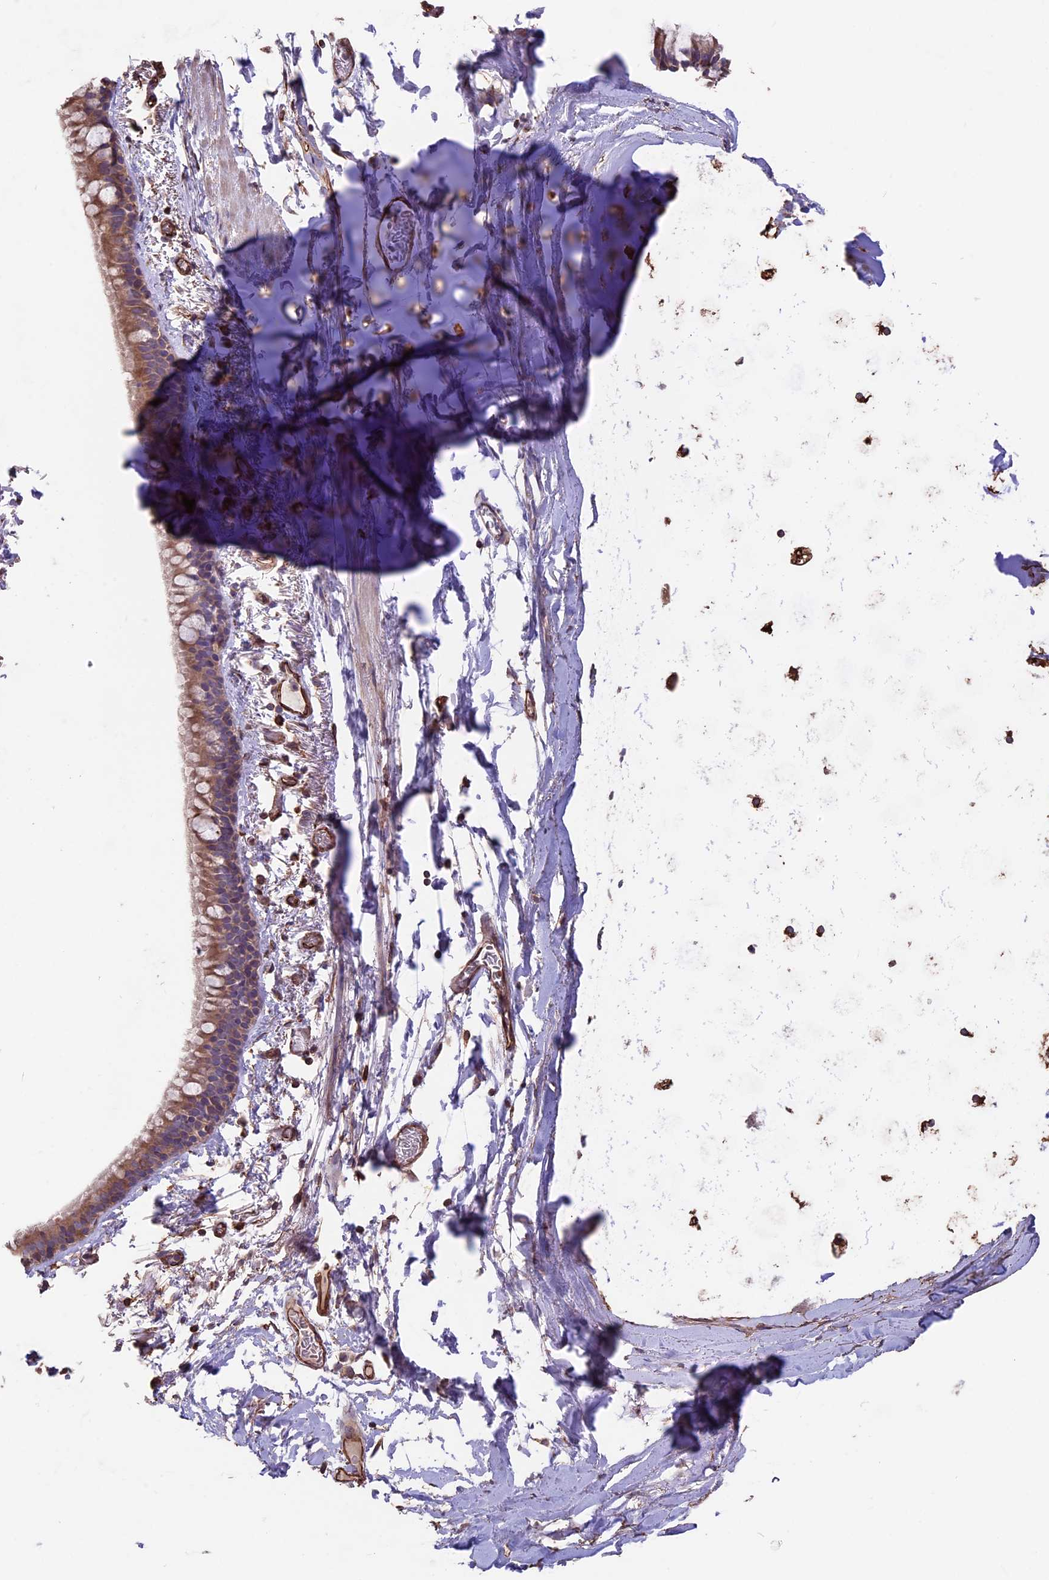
{"staining": {"intensity": "moderate", "quantity": ">75%", "location": "cytoplasmic/membranous"}, "tissue": "bronchus", "cell_type": "Respiratory epithelial cells", "image_type": "normal", "snomed": [{"axis": "morphology", "description": "Normal tissue, NOS"}, {"axis": "topography", "description": "Cartilage tissue"}], "caption": "Immunohistochemistry (IHC) (DAB) staining of benign human bronchus displays moderate cytoplasmic/membranous protein expression in approximately >75% of respiratory epithelial cells. (Stains: DAB in brown, nuclei in blue, Microscopy: brightfield microscopy at high magnification).", "gene": "SEH1L", "patient": {"sex": "male", "age": 63}}